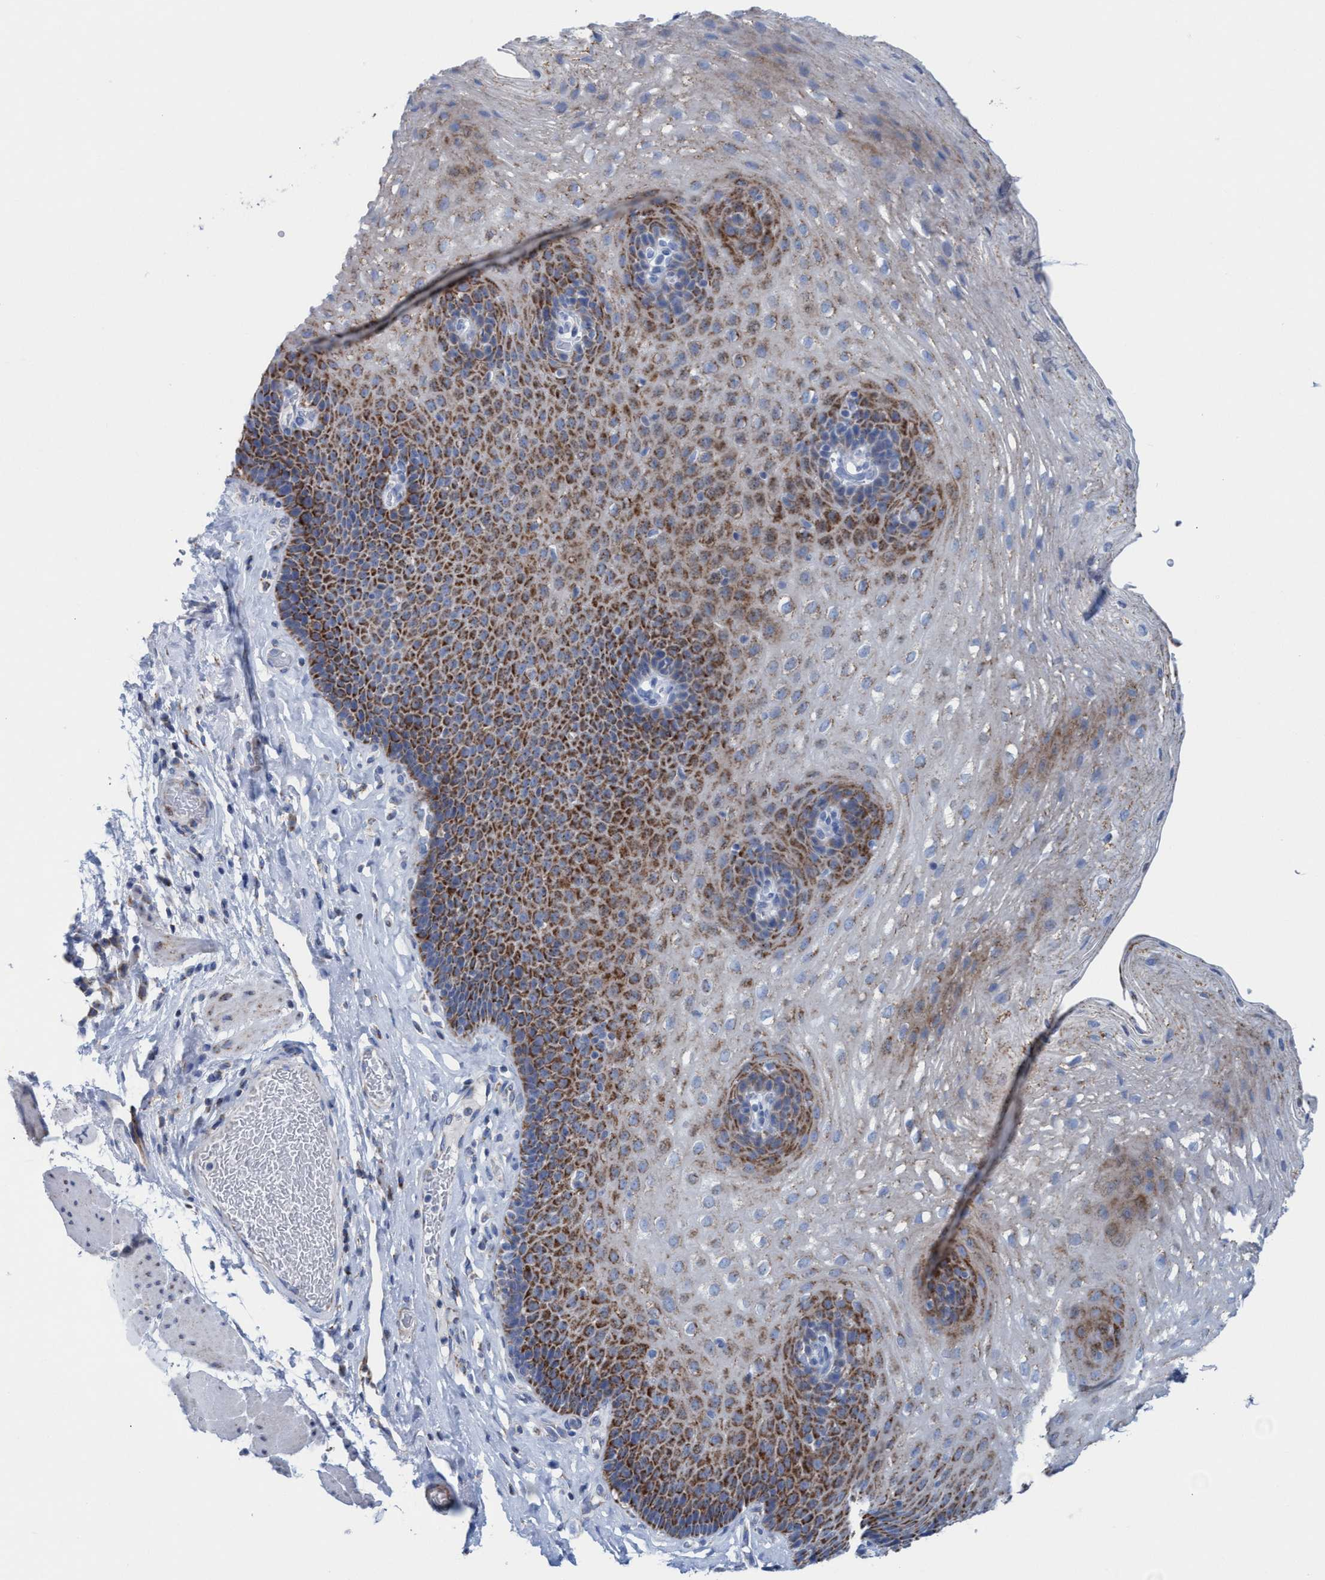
{"staining": {"intensity": "moderate", "quantity": "25%-75%", "location": "cytoplasmic/membranous"}, "tissue": "esophagus", "cell_type": "Squamous epithelial cells", "image_type": "normal", "snomed": [{"axis": "morphology", "description": "Normal tissue, NOS"}, {"axis": "topography", "description": "Esophagus"}], "caption": "Protein staining of normal esophagus reveals moderate cytoplasmic/membranous expression in approximately 25%-75% of squamous epithelial cells.", "gene": "GGA3", "patient": {"sex": "female", "age": 66}}